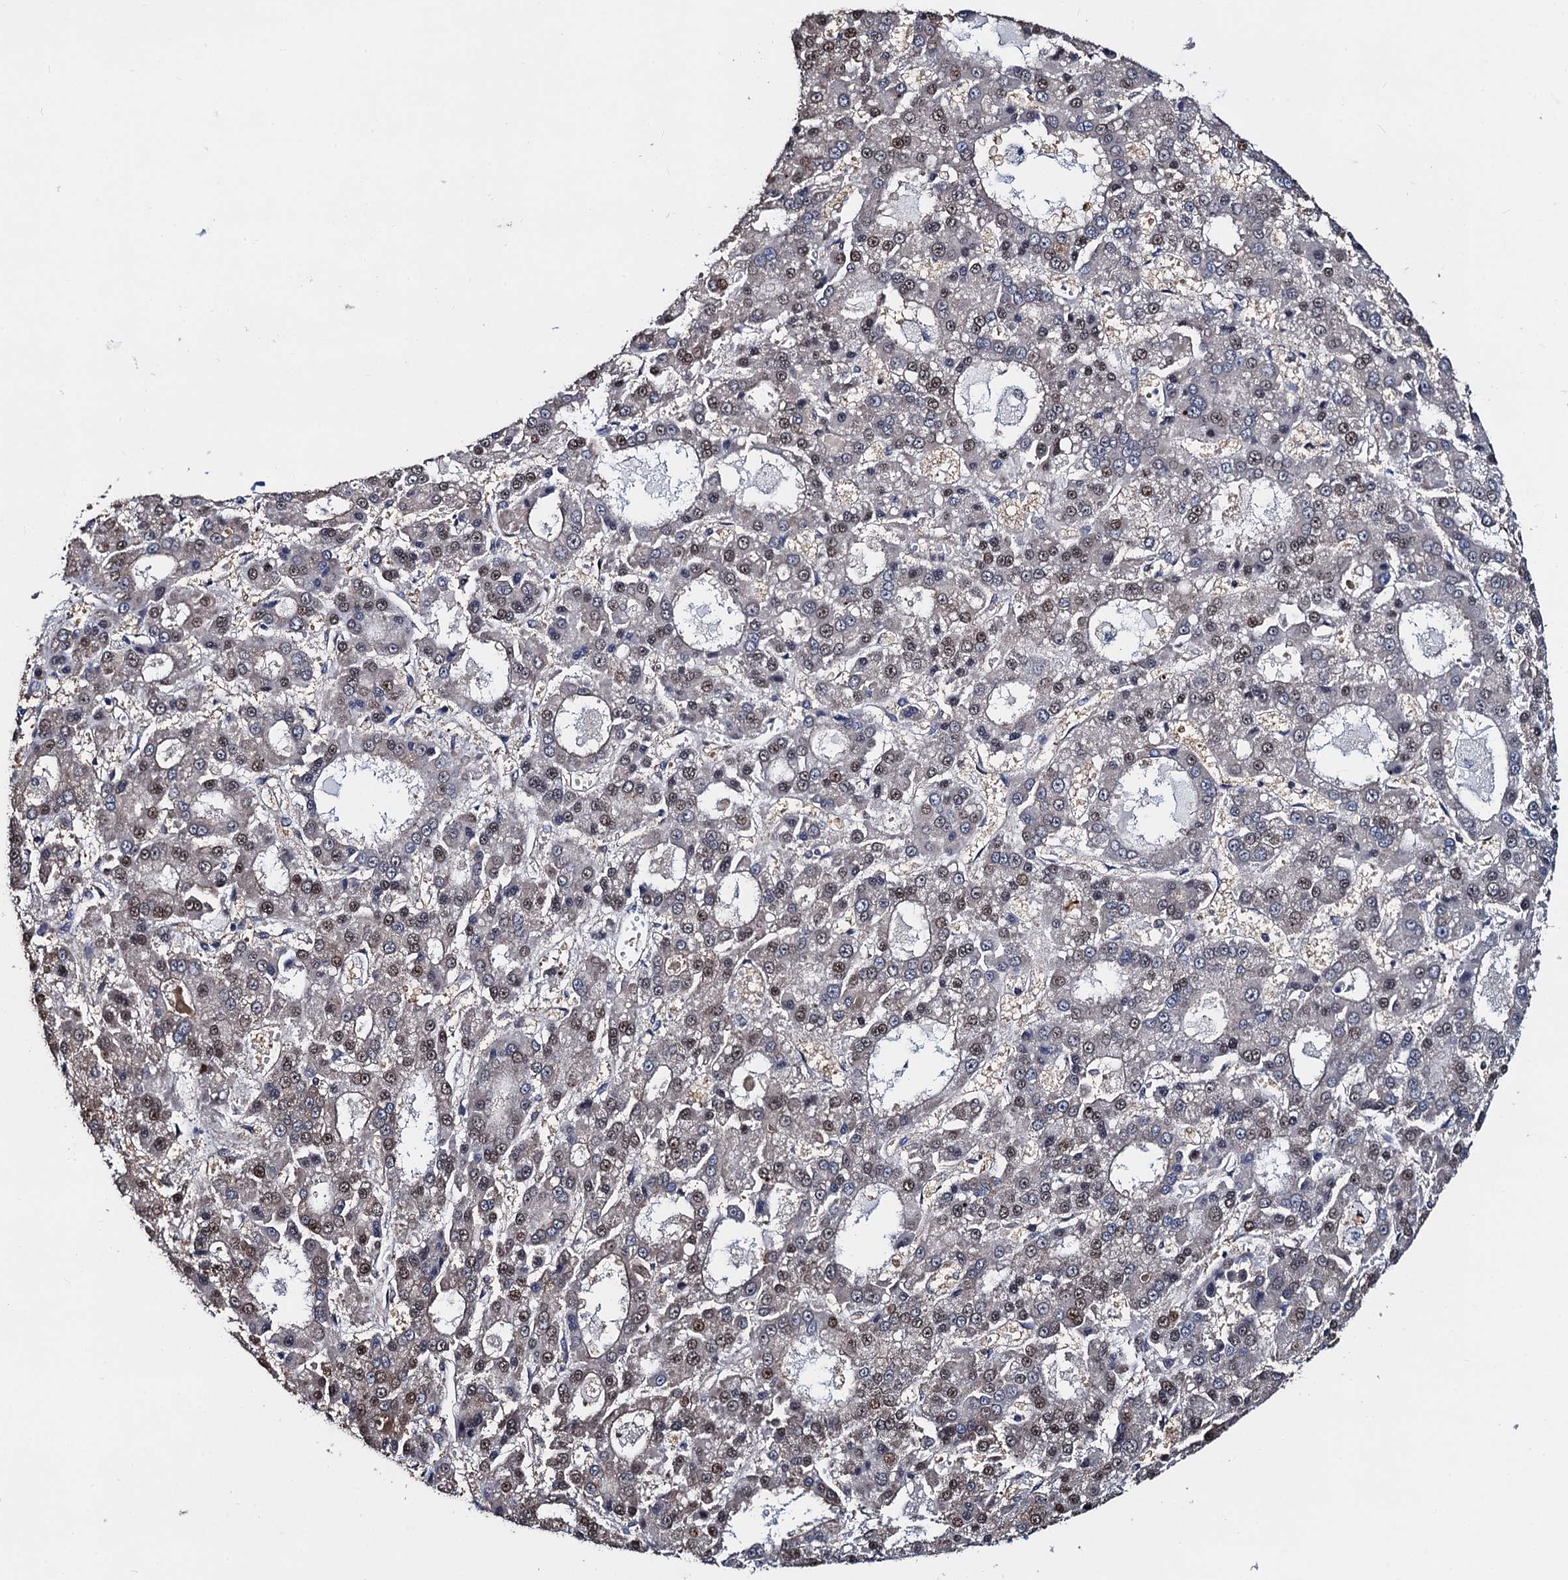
{"staining": {"intensity": "weak", "quantity": "25%-75%", "location": "nuclear"}, "tissue": "liver cancer", "cell_type": "Tumor cells", "image_type": "cancer", "snomed": [{"axis": "morphology", "description": "Carcinoma, Hepatocellular, NOS"}, {"axis": "topography", "description": "Liver"}], "caption": "Tumor cells display weak nuclear expression in about 25%-75% of cells in hepatocellular carcinoma (liver). (Brightfield microscopy of DAB IHC at high magnification).", "gene": "PTCD3", "patient": {"sex": "male", "age": 70}}